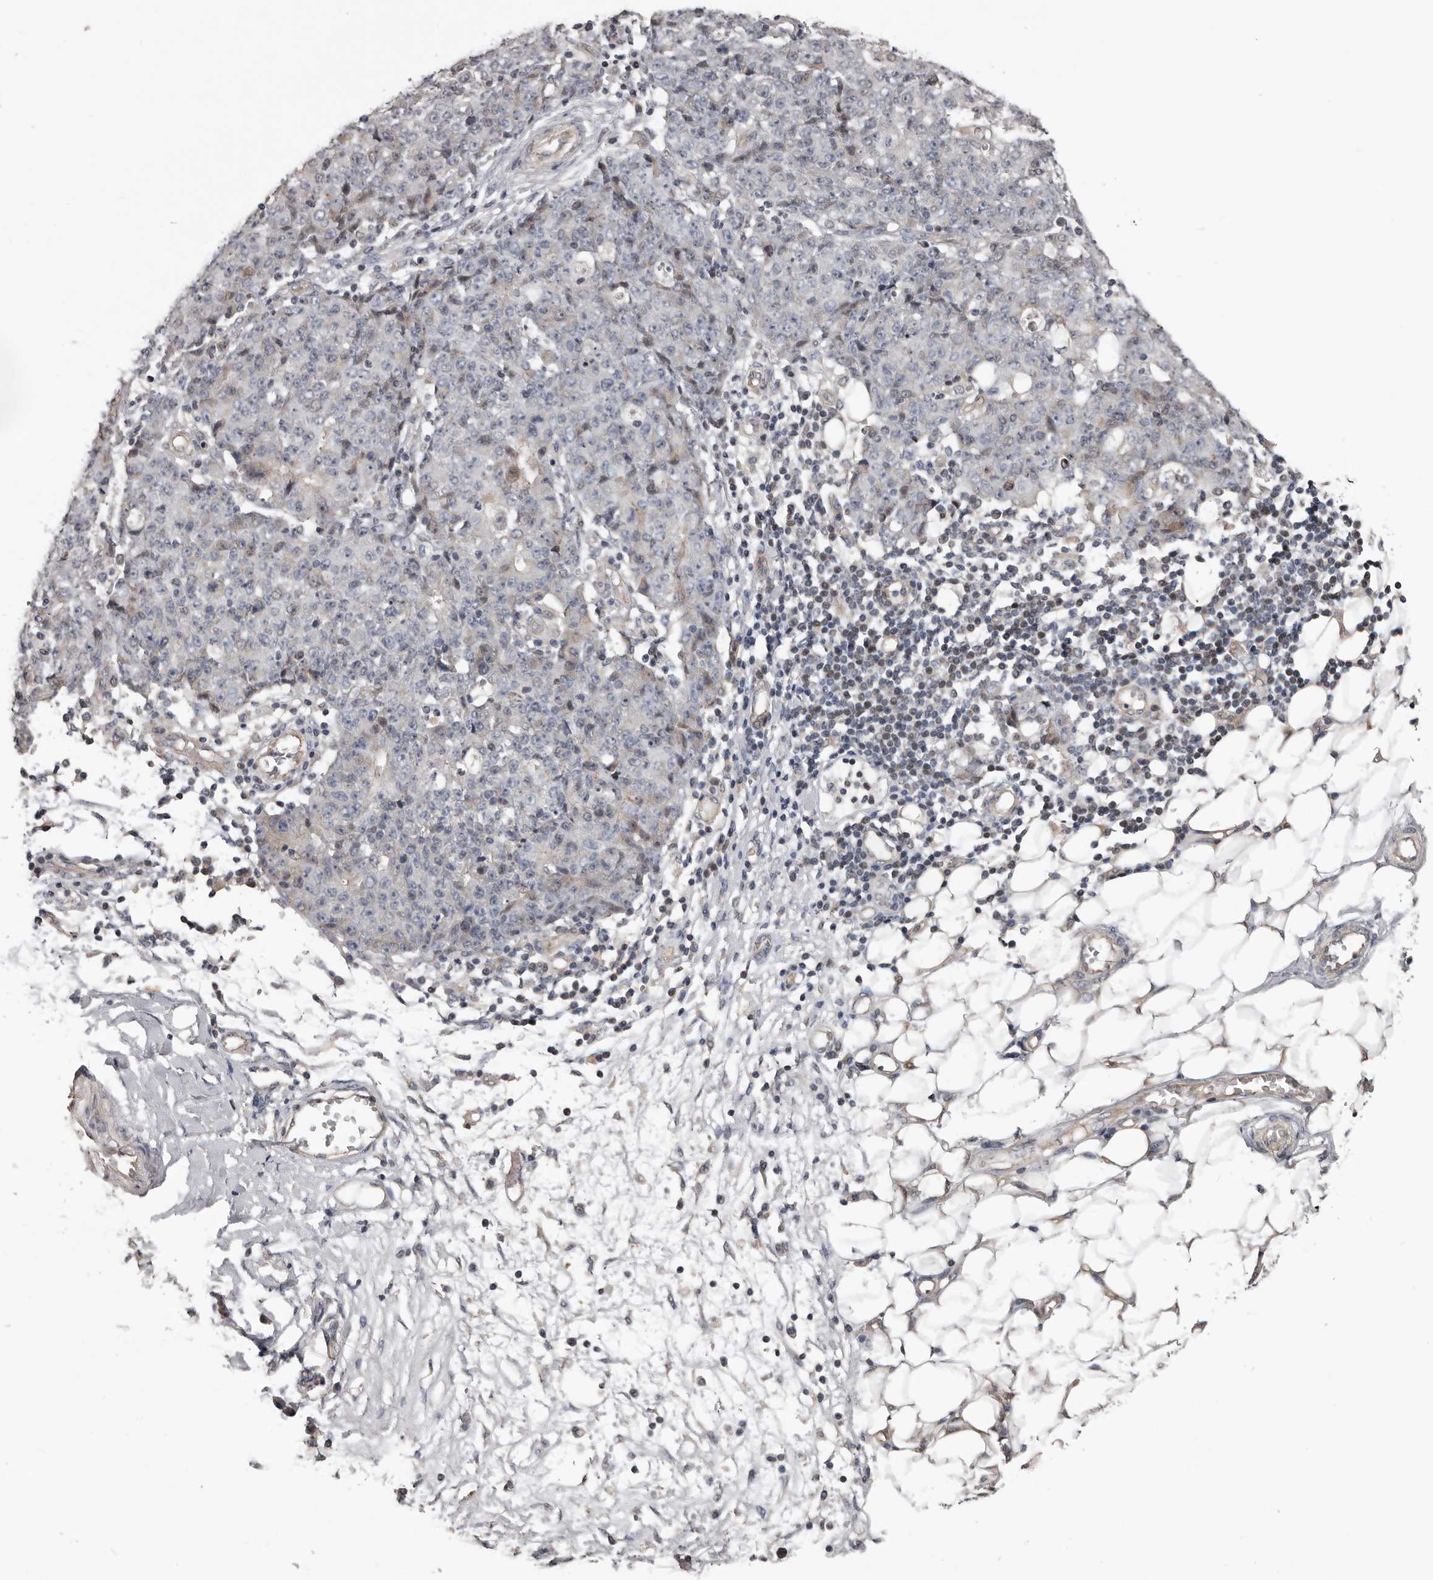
{"staining": {"intensity": "negative", "quantity": "none", "location": "none"}, "tissue": "ovarian cancer", "cell_type": "Tumor cells", "image_type": "cancer", "snomed": [{"axis": "morphology", "description": "Carcinoma, endometroid"}, {"axis": "topography", "description": "Ovary"}], "caption": "High magnification brightfield microscopy of ovarian endometroid carcinoma stained with DAB (brown) and counterstained with hematoxylin (blue): tumor cells show no significant expression. (Brightfield microscopy of DAB immunohistochemistry at high magnification).", "gene": "RNF217", "patient": {"sex": "female", "age": 42}}